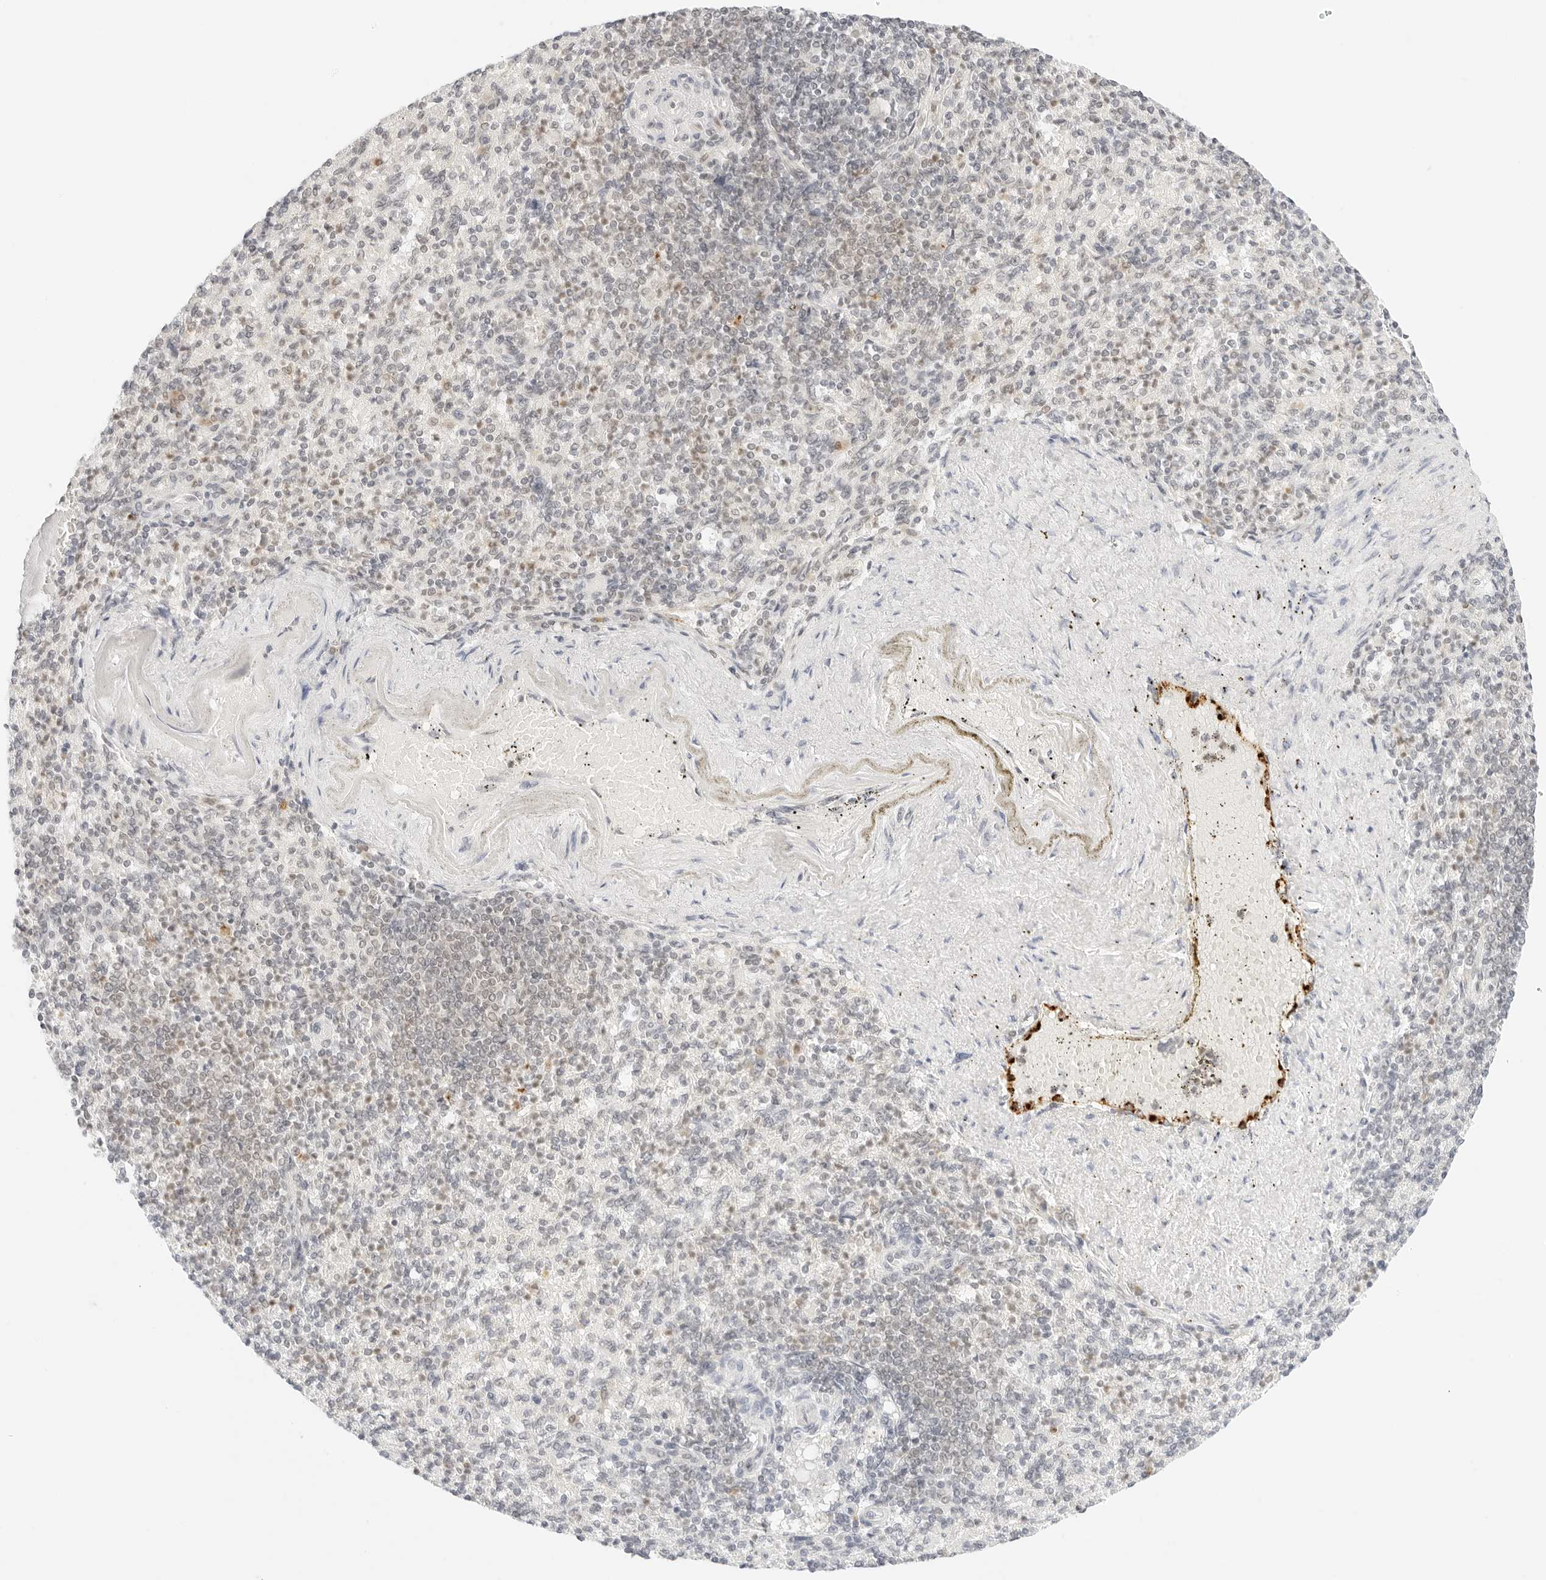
{"staining": {"intensity": "negative", "quantity": "none", "location": "none"}, "tissue": "spleen", "cell_type": "Cells in red pulp", "image_type": "normal", "snomed": [{"axis": "morphology", "description": "Normal tissue, NOS"}, {"axis": "topography", "description": "Spleen"}], "caption": "A histopathology image of spleen stained for a protein displays no brown staining in cells in red pulp.", "gene": "POLR3C", "patient": {"sex": "female", "age": 74}}